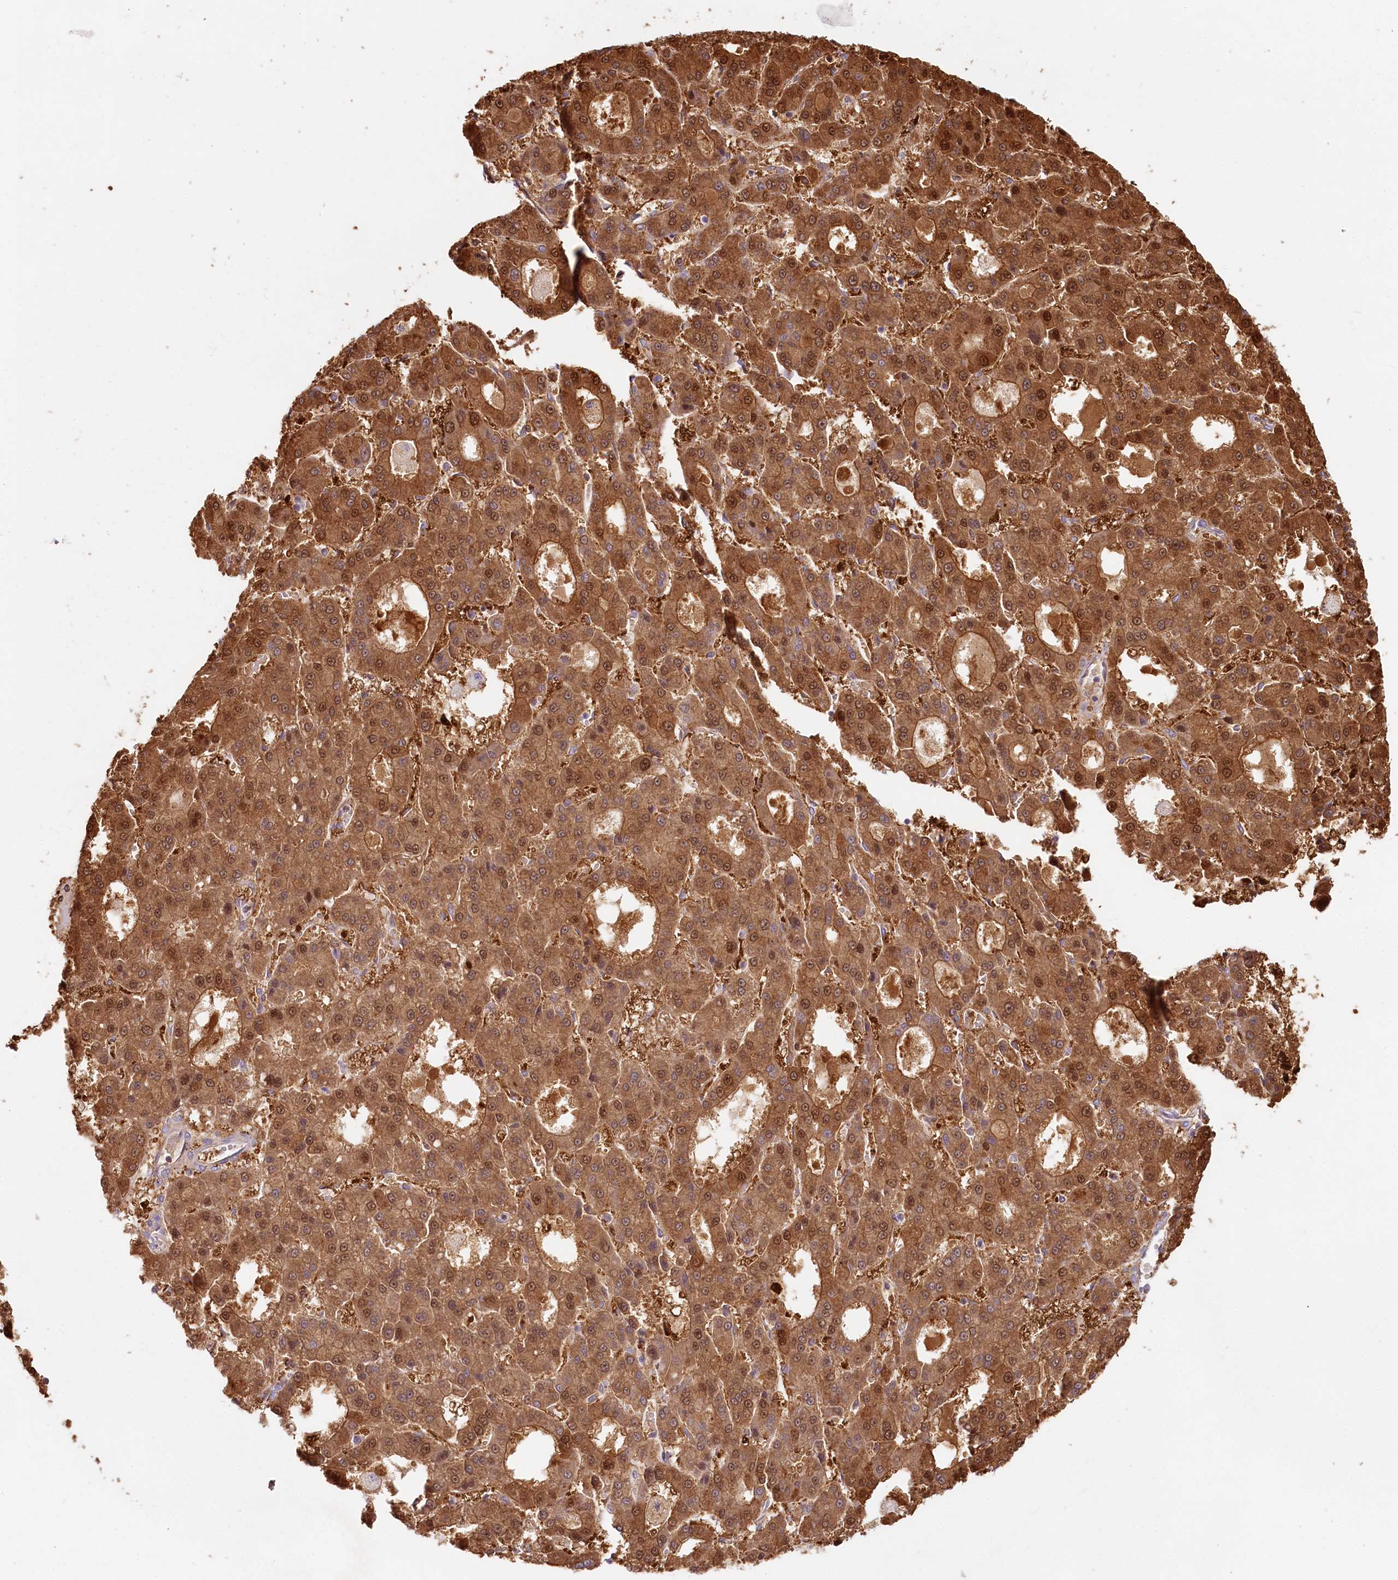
{"staining": {"intensity": "strong", "quantity": ">75%", "location": "cytoplasmic/membranous,nuclear"}, "tissue": "liver cancer", "cell_type": "Tumor cells", "image_type": "cancer", "snomed": [{"axis": "morphology", "description": "Carcinoma, Hepatocellular, NOS"}, {"axis": "topography", "description": "Liver"}], "caption": "Liver hepatocellular carcinoma stained with DAB IHC exhibits high levels of strong cytoplasmic/membranous and nuclear positivity in about >75% of tumor cells.", "gene": "HPD", "patient": {"sex": "male", "age": 70}}